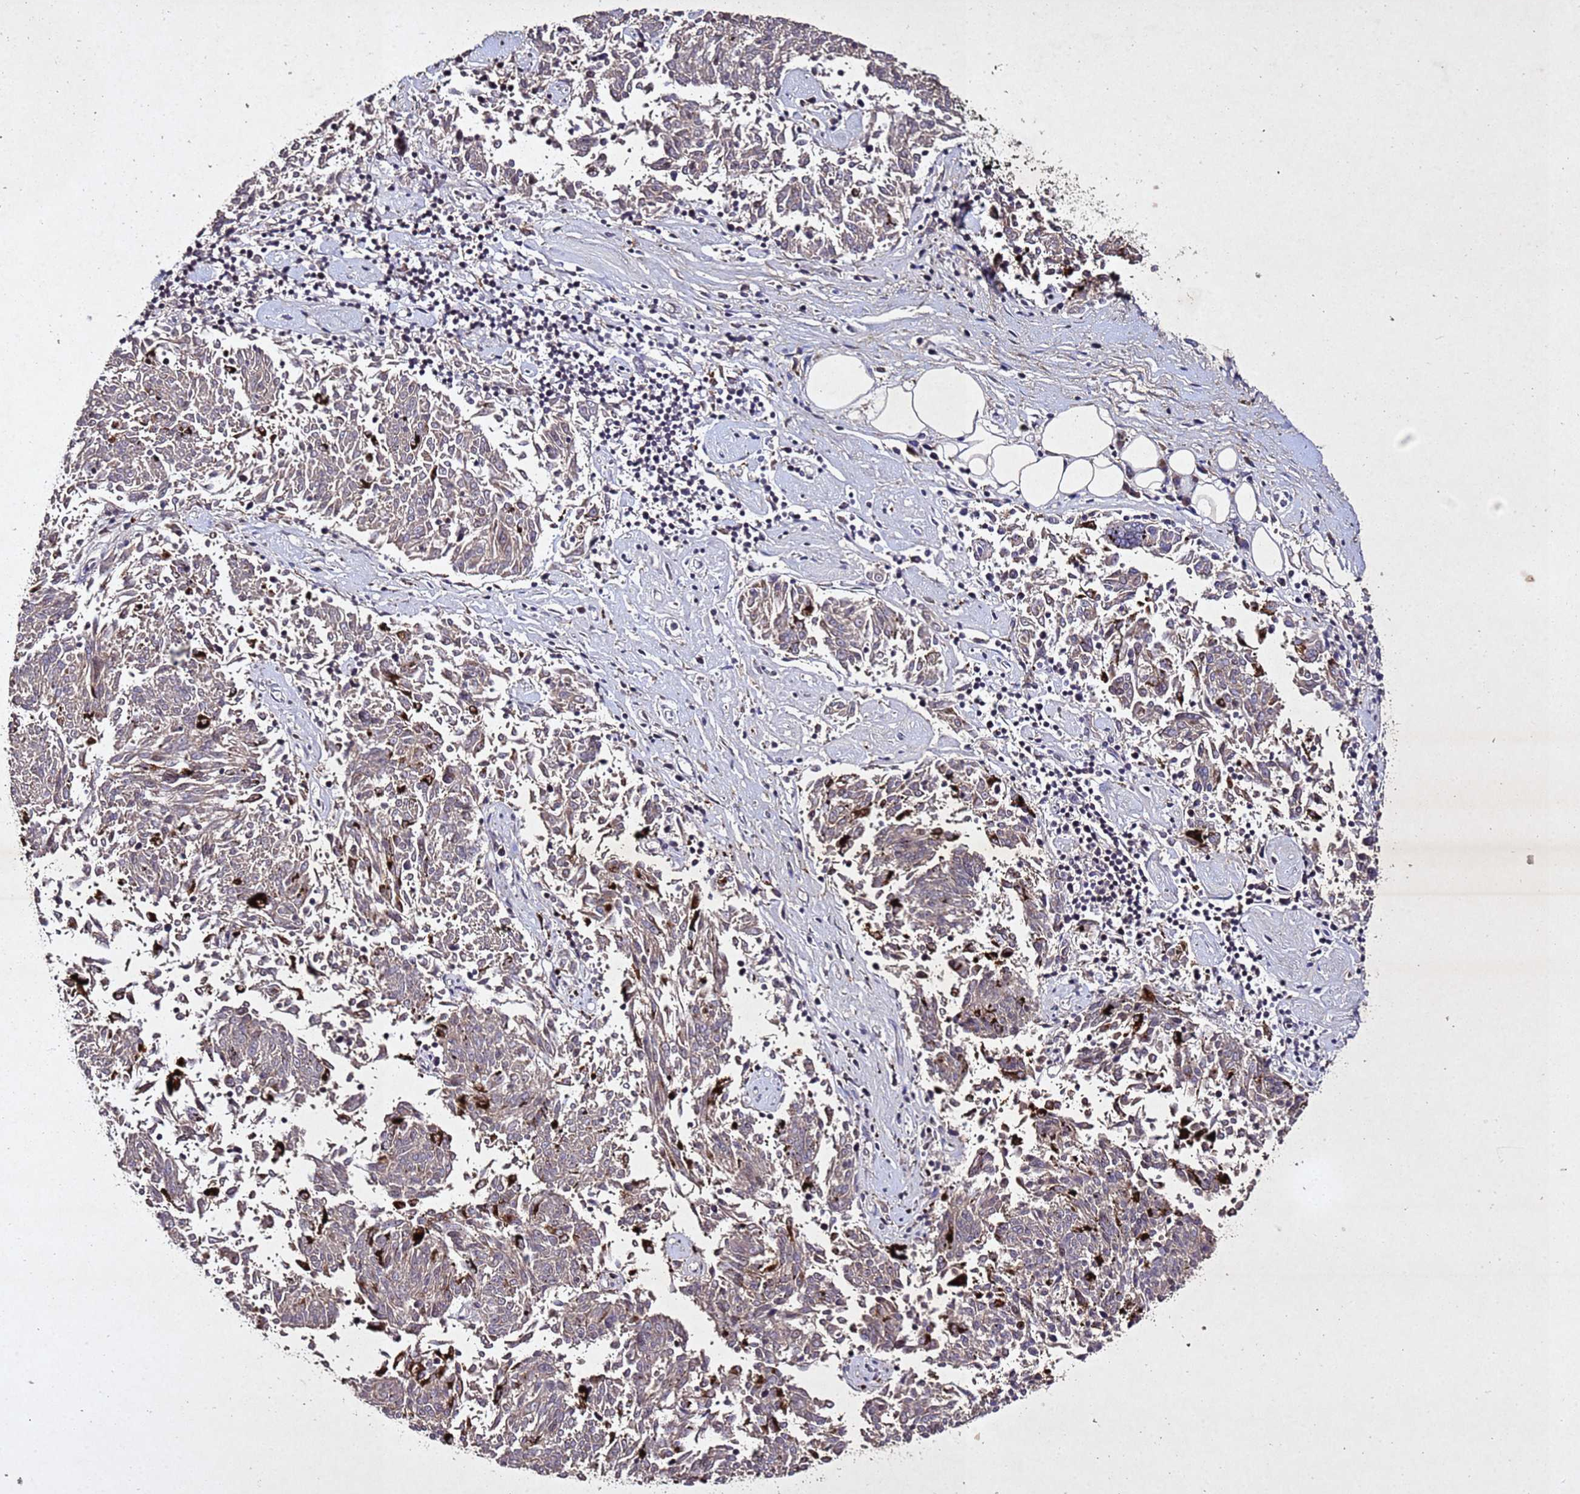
{"staining": {"intensity": "weak", "quantity": "<25%", "location": "cytoplasmic/membranous"}, "tissue": "melanoma", "cell_type": "Tumor cells", "image_type": "cancer", "snomed": [{"axis": "morphology", "description": "Malignant melanoma, NOS"}, {"axis": "topography", "description": "Skin"}], "caption": "An image of human malignant melanoma is negative for staining in tumor cells.", "gene": "SV2B", "patient": {"sex": "female", "age": 72}}